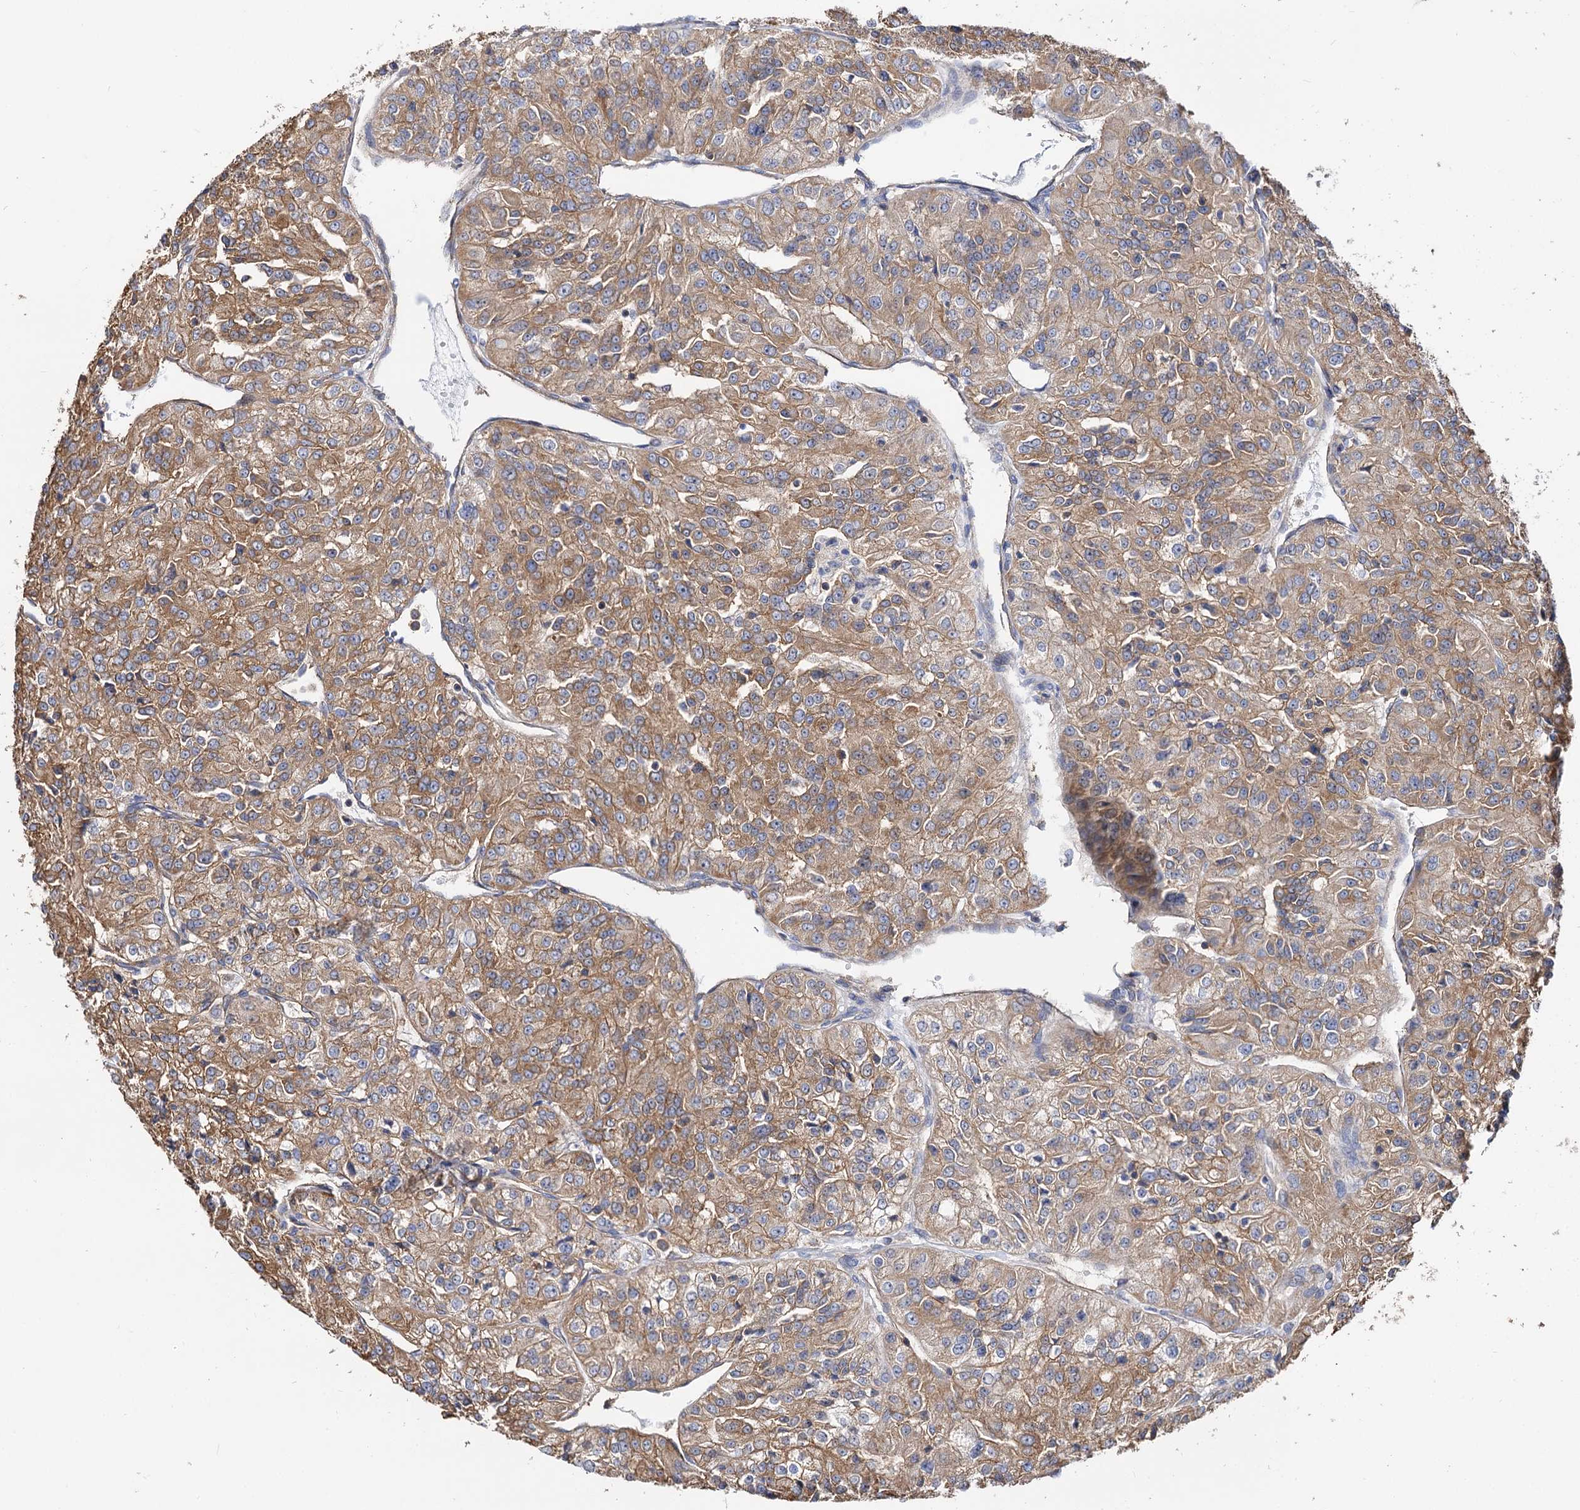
{"staining": {"intensity": "moderate", "quantity": ">75%", "location": "cytoplasmic/membranous"}, "tissue": "renal cancer", "cell_type": "Tumor cells", "image_type": "cancer", "snomed": [{"axis": "morphology", "description": "Adenocarcinoma, NOS"}, {"axis": "topography", "description": "Kidney"}], "caption": "Brown immunohistochemical staining in adenocarcinoma (renal) demonstrates moderate cytoplasmic/membranous expression in about >75% of tumor cells. The protein is stained brown, and the nuclei are stained in blue (DAB IHC with brightfield microscopy, high magnification).", "gene": "IDI1", "patient": {"sex": "female", "age": 63}}